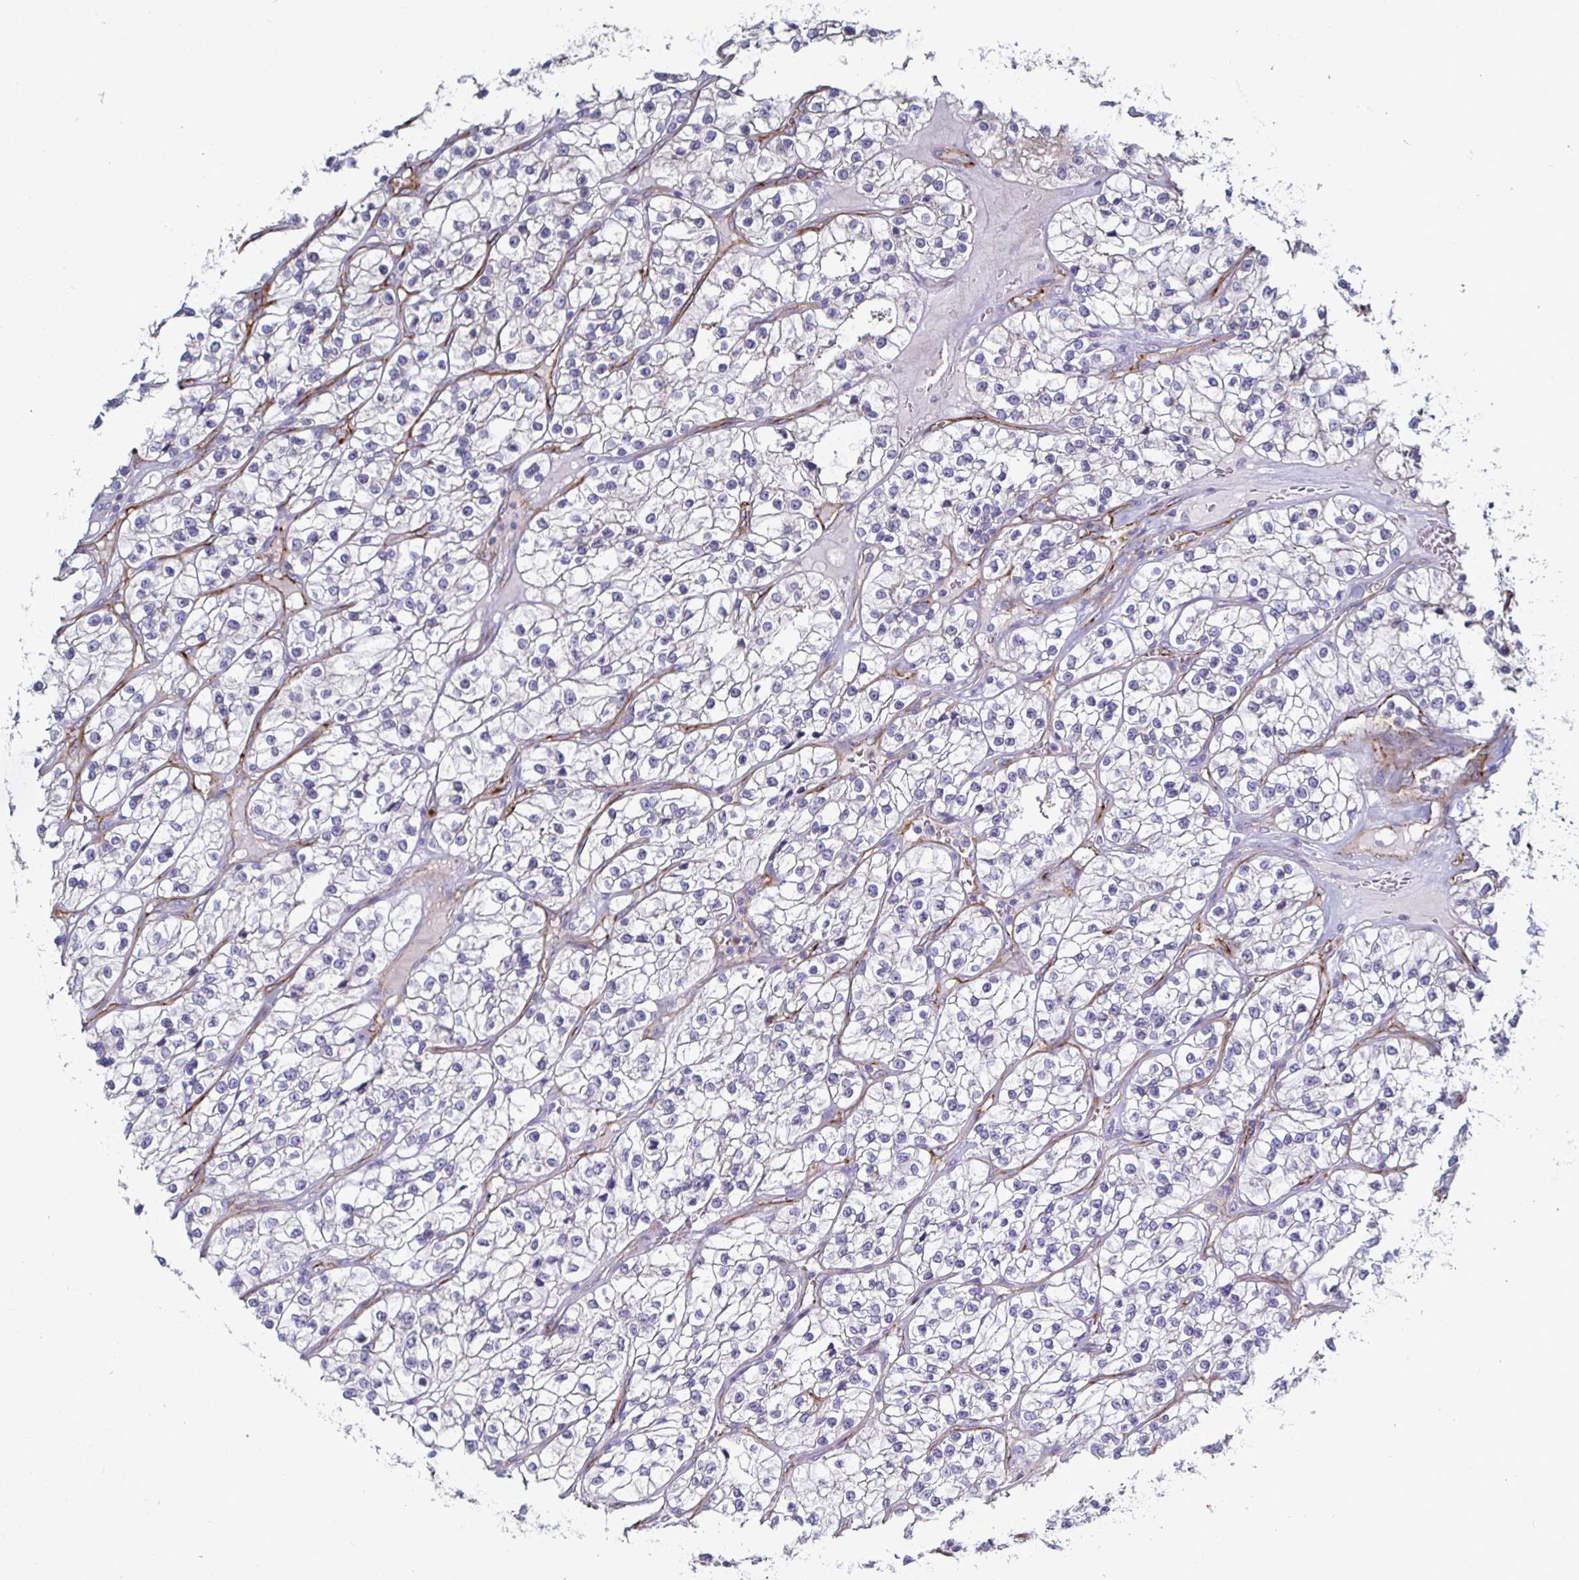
{"staining": {"intensity": "negative", "quantity": "none", "location": "none"}, "tissue": "renal cancer", "cell_type": "Tumor cells", "image_type": "cancer", "snomed": [{"axis": "morphology", "description": "Adenocarcinoma, NOS"}, {"axis": "topography", "description": "Kidney"}], "caption": "The IHC micrograph has no significant positivity in tumor cells of renal cancer tissue.", "gene": "ACSBG2", "patient": {"sex": "female", "age": 57}}